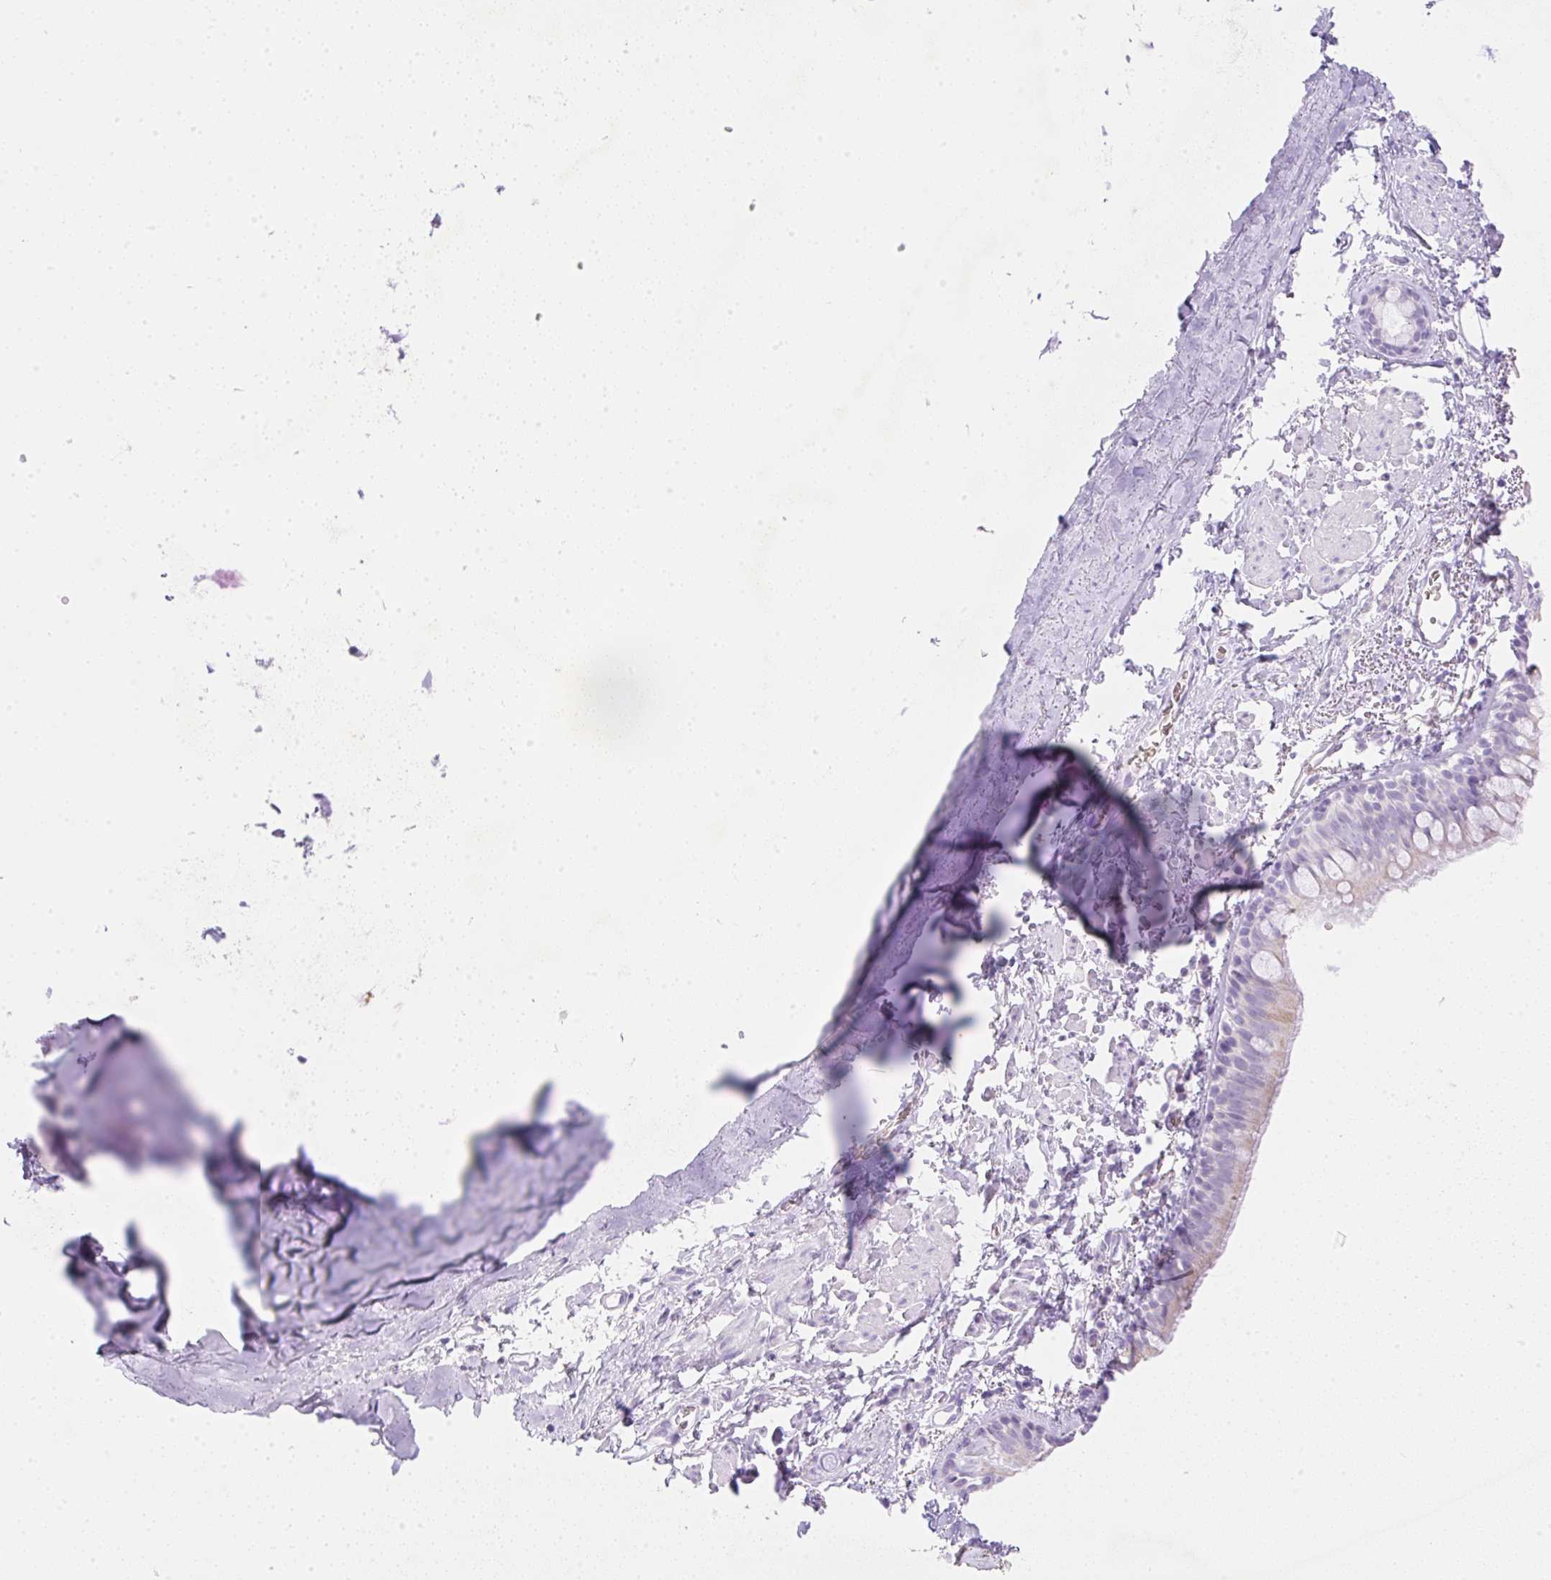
{"staining": {"intensity": "weak", "quantity": "<25%", "location": "cytoplasmic/membranous"}, "tissue": "bronchus", "cell_type": "Respiratory epithelial cells", "image_type": "normal", "snomed": [{"axis": "morphology", "description": "Normal tissue, NOS"}, {"axis": "topography", "description": "Bronchus"}], "caption": "This photomicrograph is of normal bronchus stained with immunohistochemistry to label a protein in brown with the nuclei are counter-stained blue. There is no staining in respiratory epithelial cells.", "gene": "CDX1", "patient": {"sex": "male", "age": 67}}